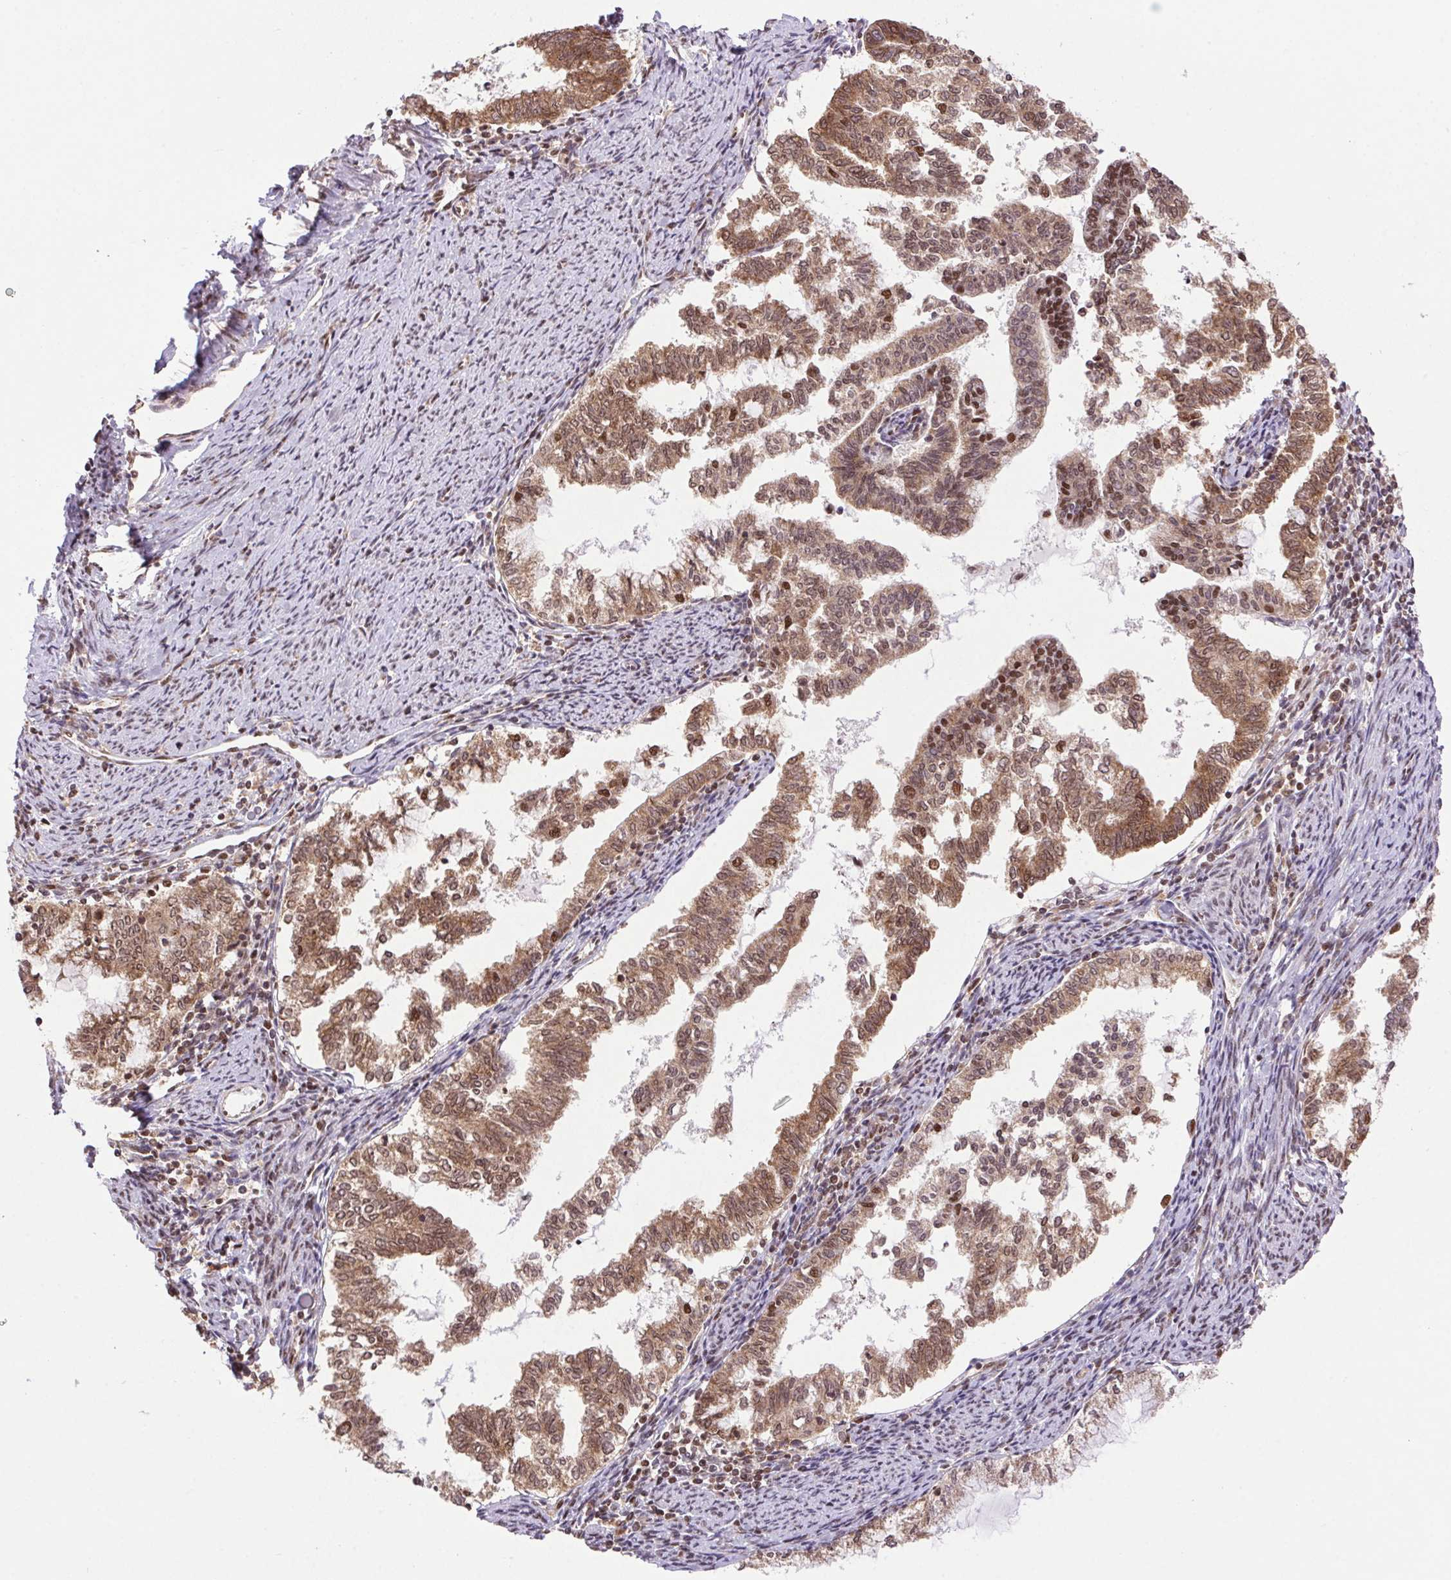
{"staining": {"intensity": "moderate", "quantity": ">75%", "location": "cytoplasmic/membranous,nuclear"}, "tissue": "endometrial cancer", "cell_type": "Tumor cells", "image_type": "cancer", "snomed": [{"axis": "morphology", "description": "Adenocarcinoma, NOS"}, {"axis": "topography", "description": "Endometrium"}], "caption": "A photomicrograph of endometrial adenocarcinoma stained for a protein exhibits moderate cytoplasmic/membranous and nuclear brown staining in tumor cells. The protein is shown in brown color, while the nuclei are stained blue.", "gene": "ZNF207", "patient": {"sex": "female", "age": 79}}